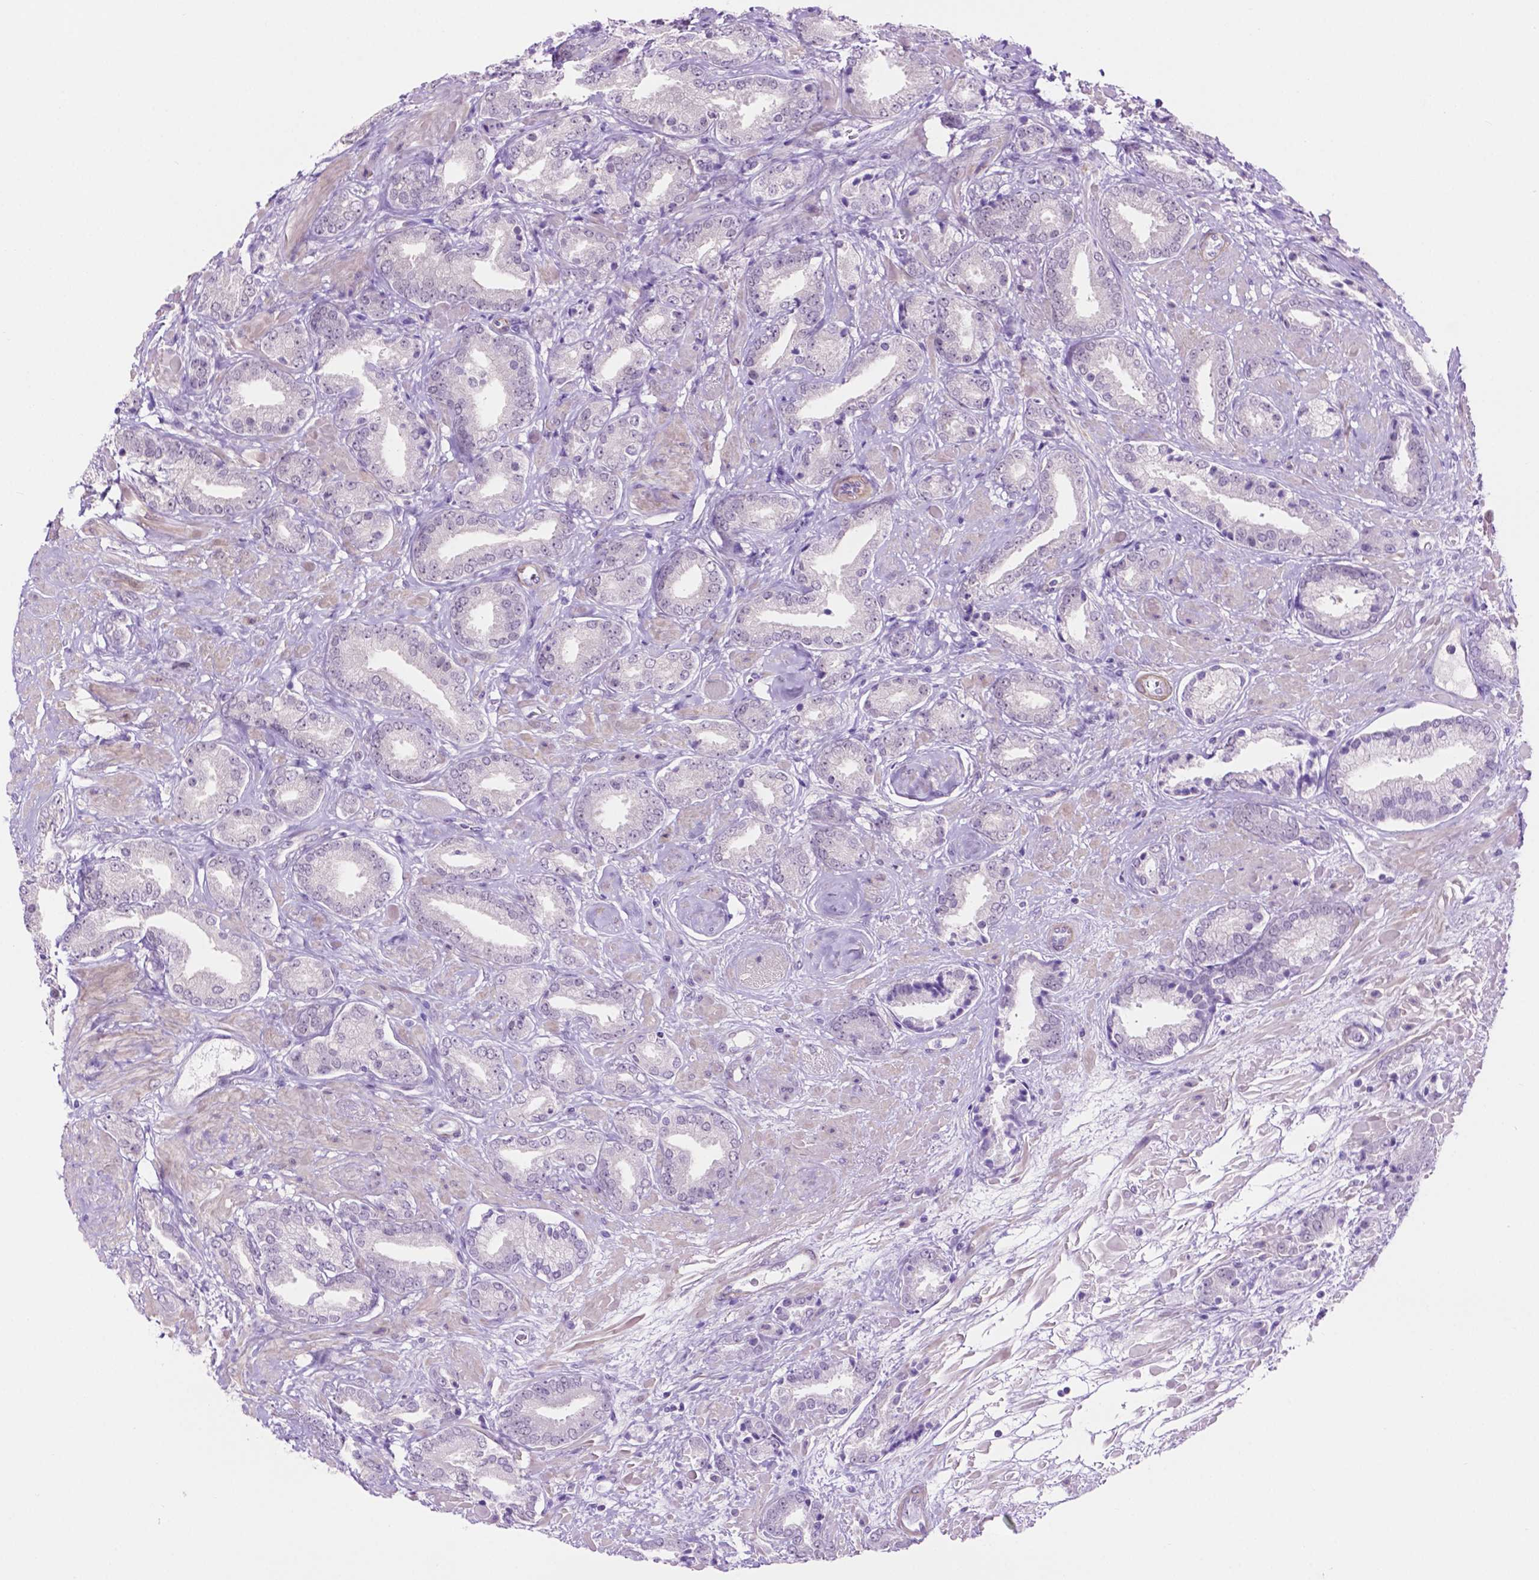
{"staining": {"intensity": "negative", "quantity": "none", "location": "none"}, "tissue": "prostate cancer", "cell_type": "Tumor cells", "image_type": "cancer", "snomed": [{"axis": "morphology", "description": "Adenocarcinoma, High grade"}, {"axis": "topography", "description": "Prostate"}], "caption": "An immunohistochemistry image of prostate cancer is shown. There is no staining in tumor cells of prostate cancer.", "gene": "ACY3", "patient": {"sex": "male", "age": 56}}